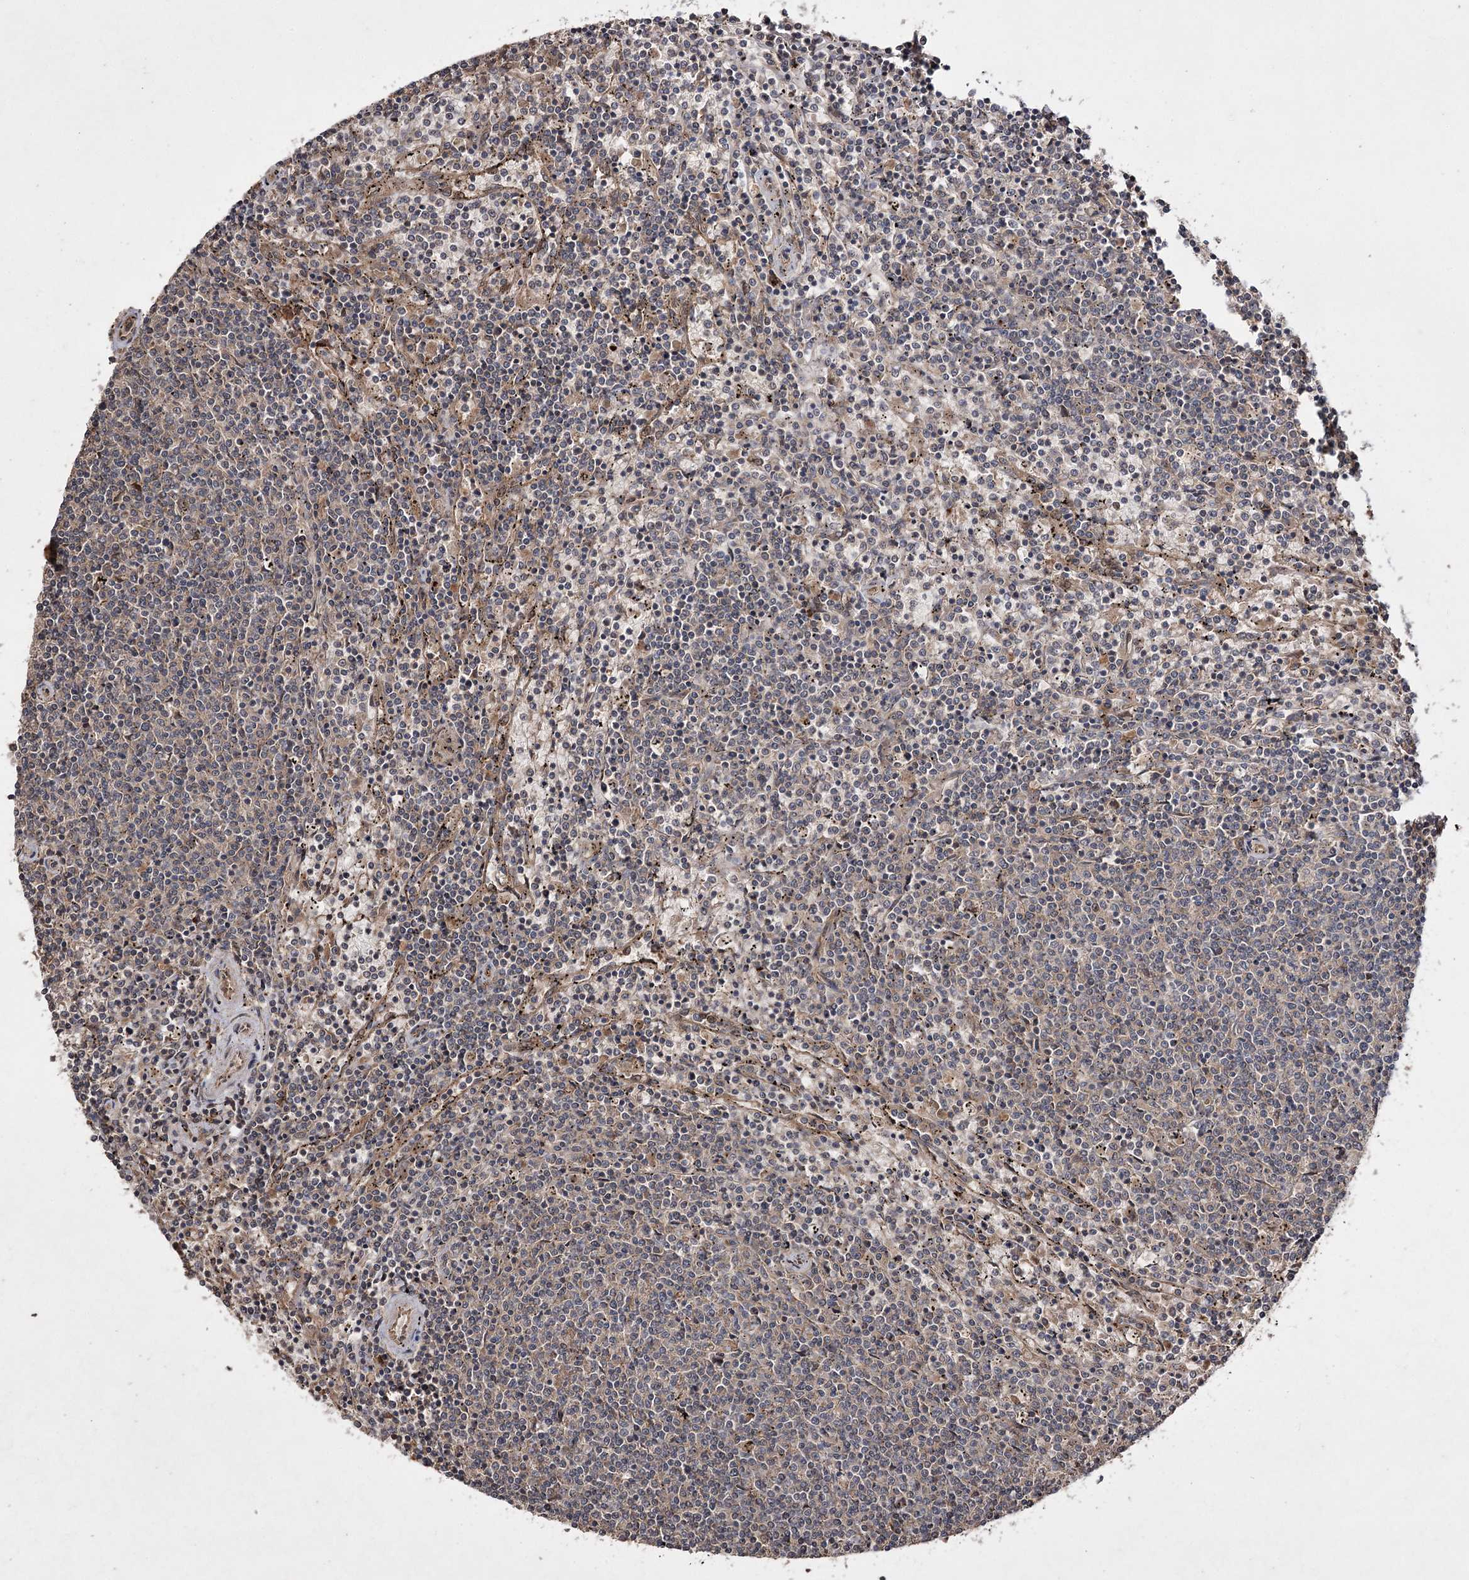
{"staining": {"intensity": "moderate", "quantity": "<25%", "location": "cytoplasmic/membranous"}, "tissue": "lymphoma", "cell_type": "Tumor cells", "image_type": "cancer", "snomed": [{"axis": "morphology", "description": "Malignant lymphoma, non-Hodgkin's type, Low grade"}, {"axis": "topography", "description": "Spleen"}], "caption": "Immunohistochemistry of lymphoma reveals low levels of moderate cytoplasmic/membranous positivity in approximately <25% of tumor cells.", "gene": "FANCL", "patient": {"sex": "female", "age": 50}}